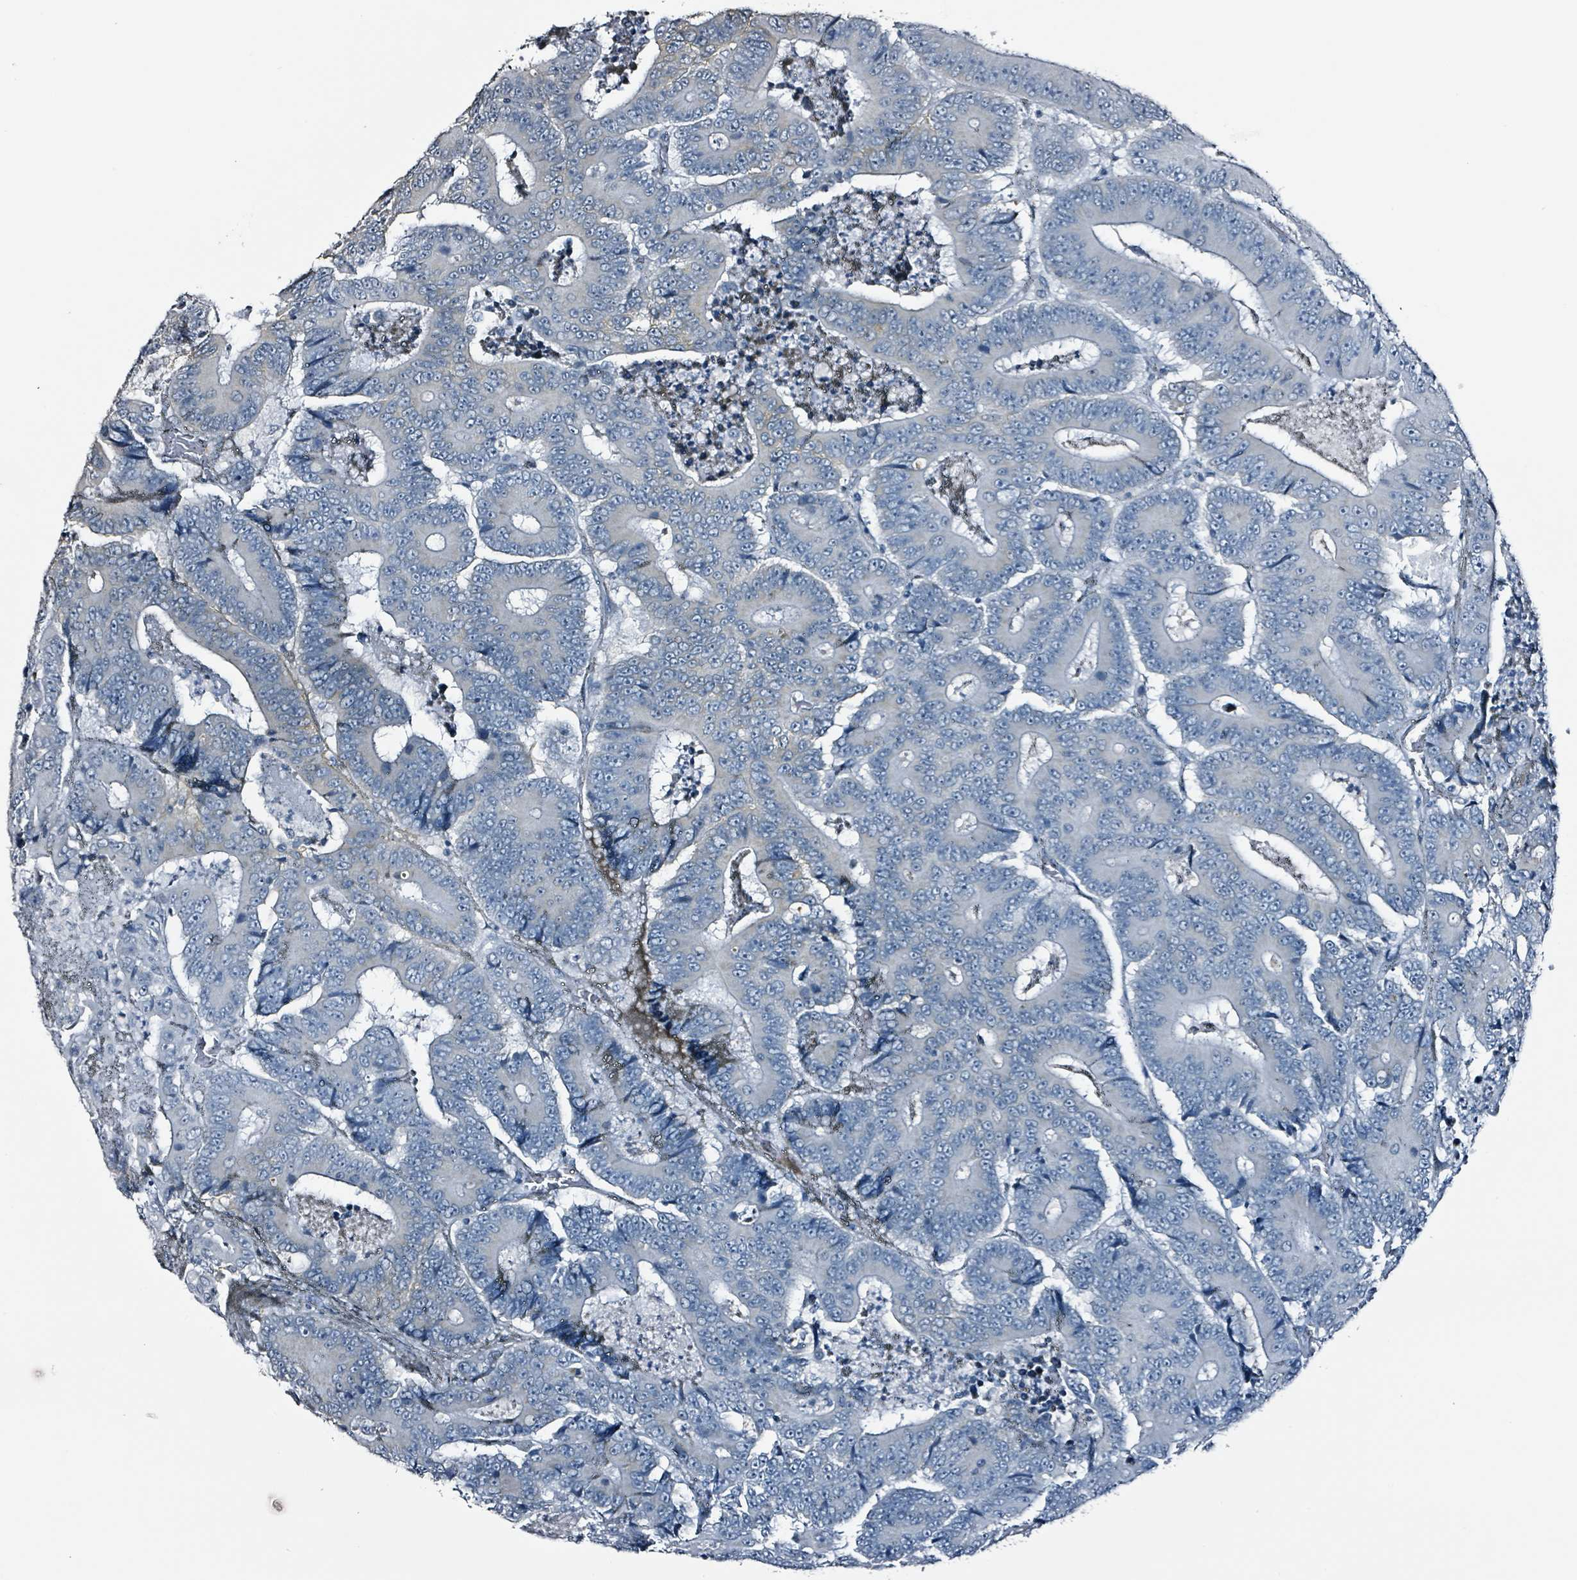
{"staining": {"intensity": "negative", "quantity": "none", "location": "none"}, "tissue": "colorectal cancer", "cell_type": "Tumor cells", "image_type": "cancer", "snomed": [{"axis": "morphology", "description": "Adenocarcinoma, NOS"}, {"axis": "topography", "description": "Colon"}], "caption": "This is an immunohistochemistry (IHC) histopathology image of adenocarcinoma (colorectal). There is no staining in tumor cells.", "gene": "CA9", "patient": {"sex": "male", "age": 83}}